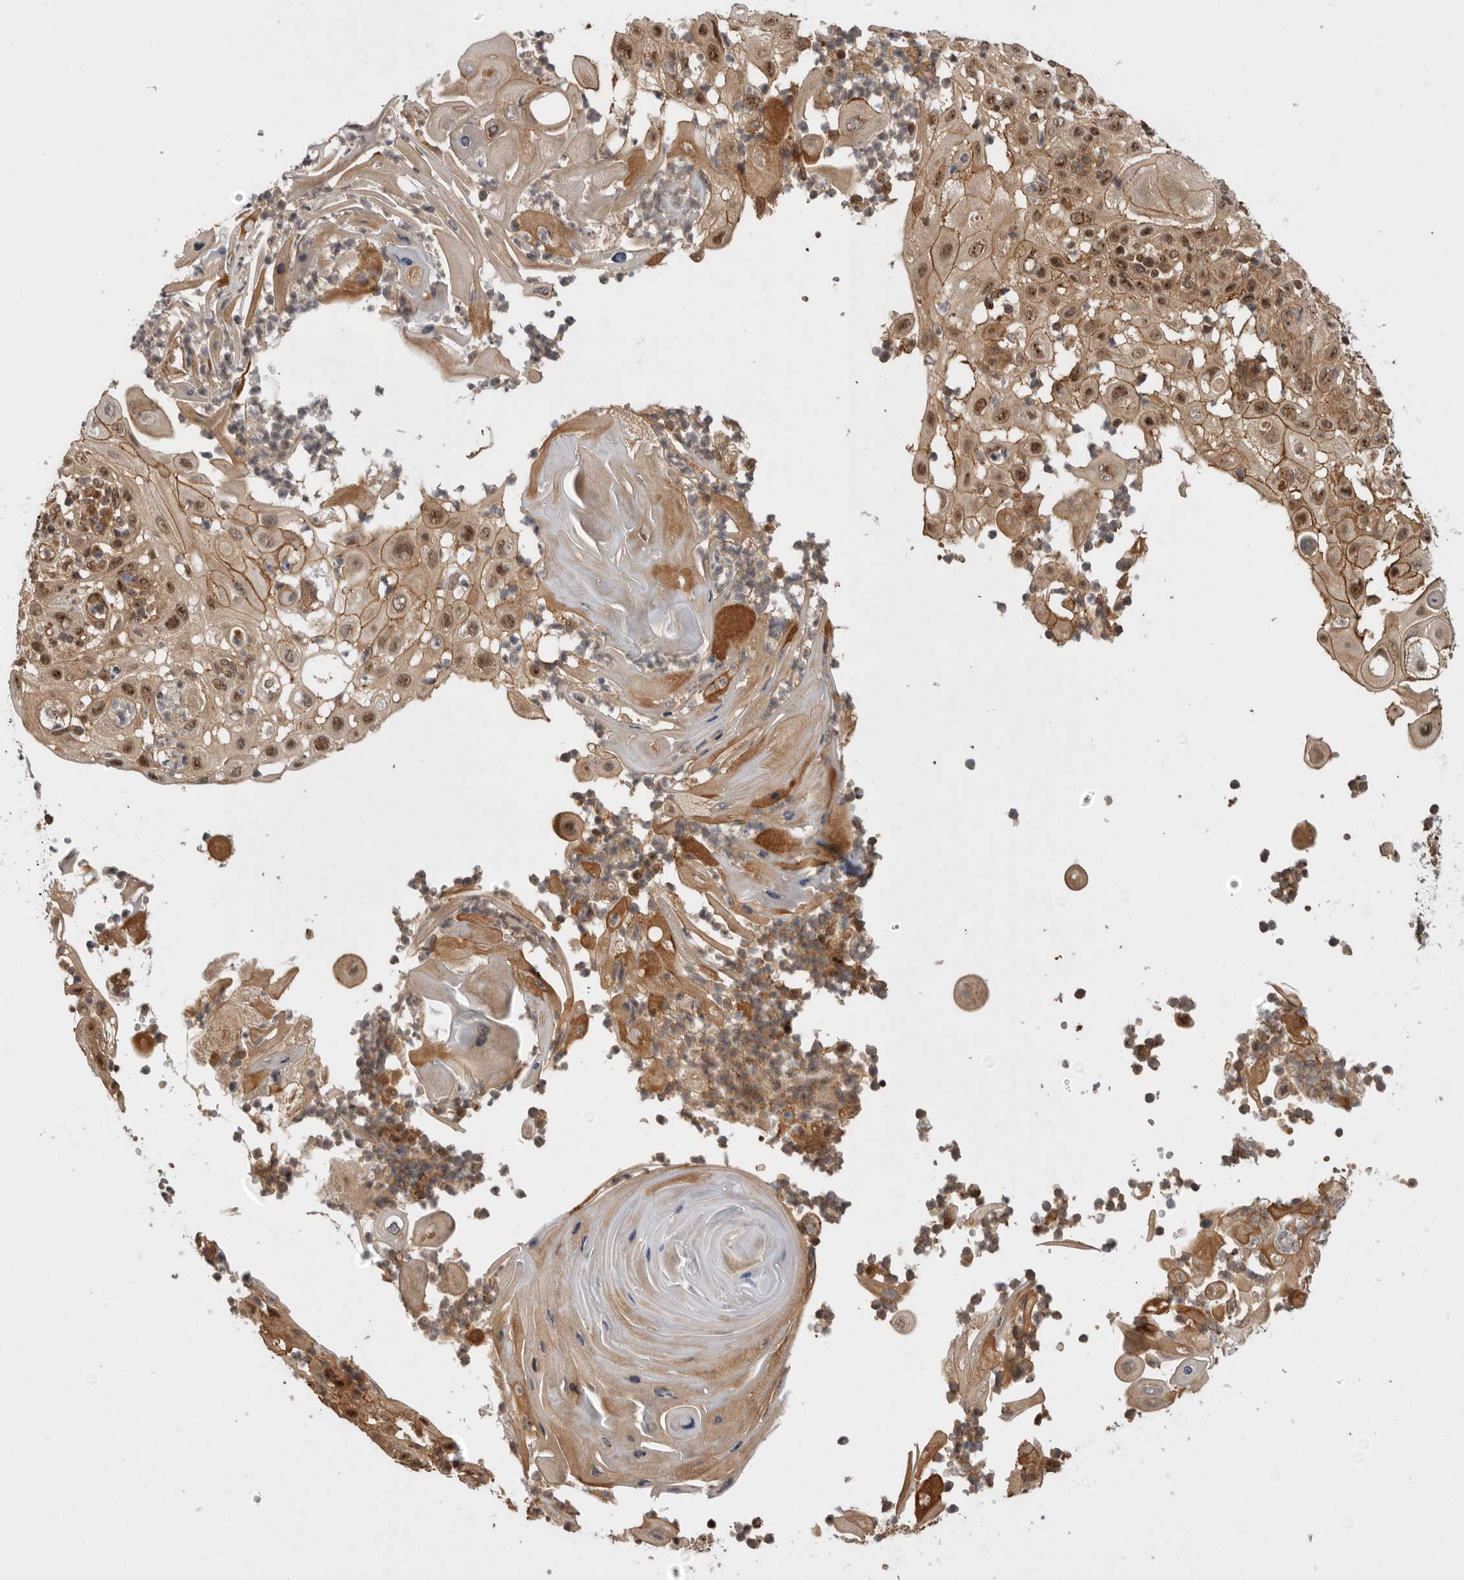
{"staining": {"intensity": "moderate", "quantity": ">75%", "location": "cytoplasmic/membranous,nuclear"}, "tissue": "skin cancer", "cell_type": "Tumor cells", "image_type": "cancer", "snomed": [{"axis": "morphology", "description": "Normal tissue, NOS"}, {"axis": "morphology", "description": "Squamous cell carcinoma, NOS"}, {"axis": "topography", "description": "Skin"}], "caption": "Human squamous cell carcinoma (skin) stained with a protein marker displays moderate staining in tumor cells.", "gene": "DHDDS", "patient": {"sex": "female", "age": 96}}